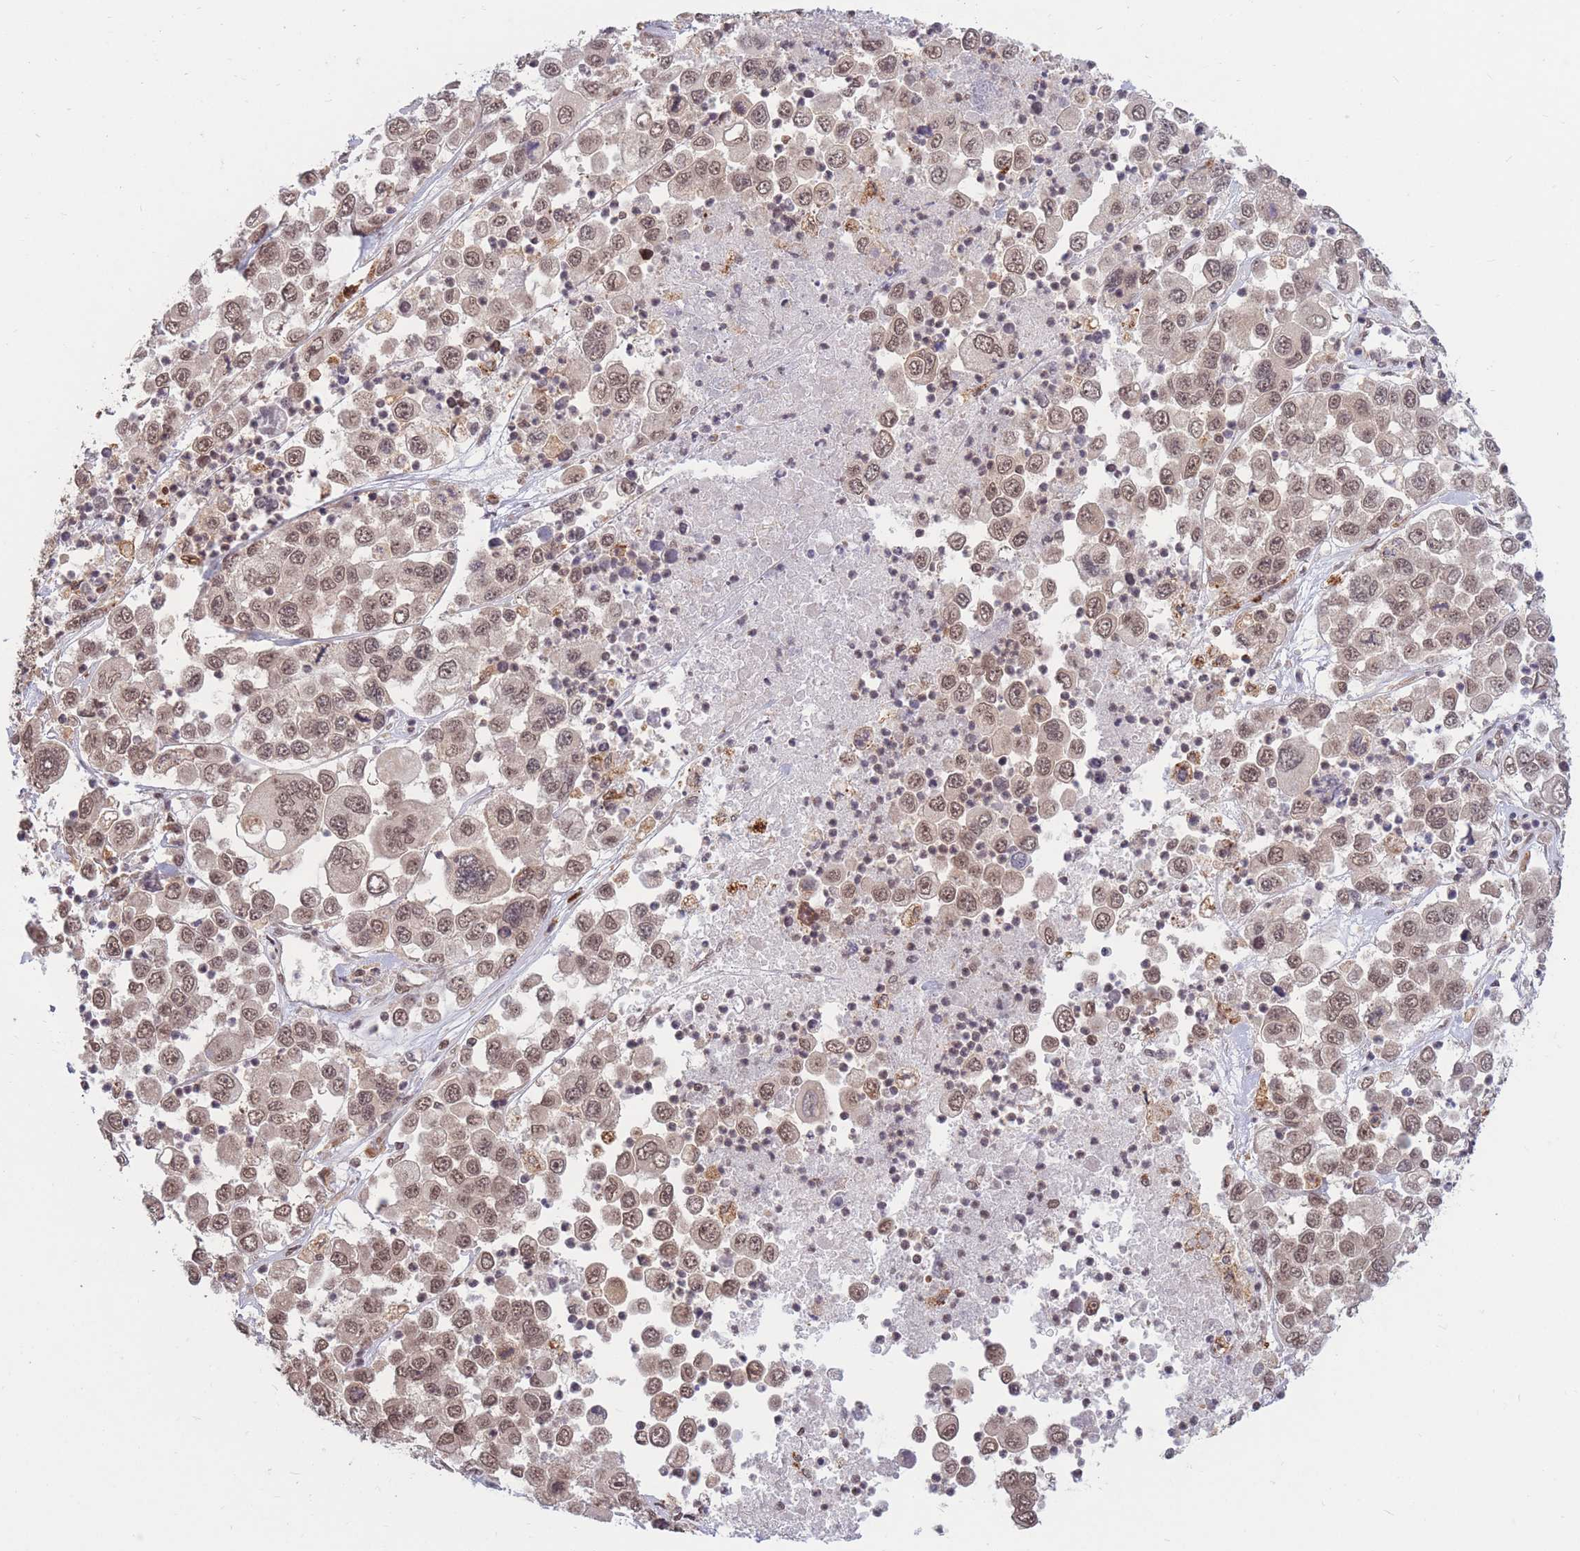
{"staining": {"intensity": "moderate", "quantity": ">75%", "location": "nuclear"}, "tissue": "melanoma", "cell_type": "Tumor cells", "image_type": "cancer", "snomed": [{"axis": "morphology", "description": "Malignant melanoma, Metastatic site"}, {"axis": "topography", "description": "Lymph node"}], "caption": "Melanoma stained with a protein marker shows moderate staining in tumor cells.", "gene": "SRA1", "patient": {"sex": "female", "age": 54}}